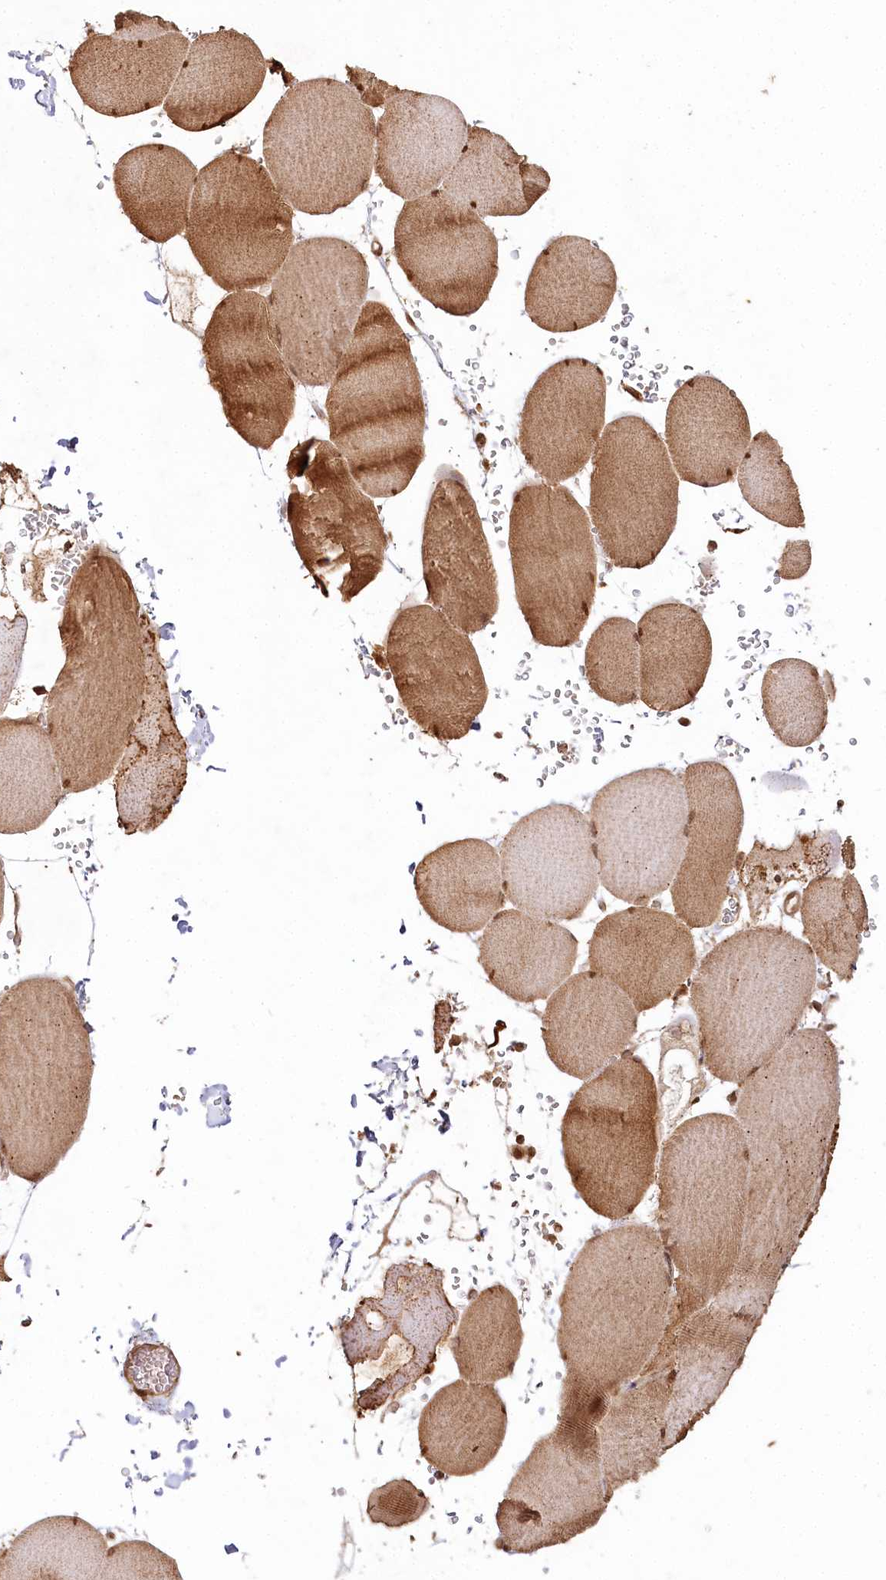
{"staining": {"intensity": "strong", "quantity": "25%-75%", "location": "cytoplasmic/membranous,nuclear"}, "tissue": "skeletal muscle", "cell_type": "Myocytes", "image_type": "normal", "snomed": [{"axis": "morphology", "description": "Normal tissue, NOS"}, {"axis": "topography", "description": "Skeletal muscle"}, {"axis": "topography", "description": "Head-Neck"}], "caption": "Skeletal muscle stained with a brown dye reveals strong cytoplasmic/membranous,nuclear positive staining in approximately 25%-75% of myocytes.", "gene": "ULK2", "patient": {"sex": "male", "age": 66}}